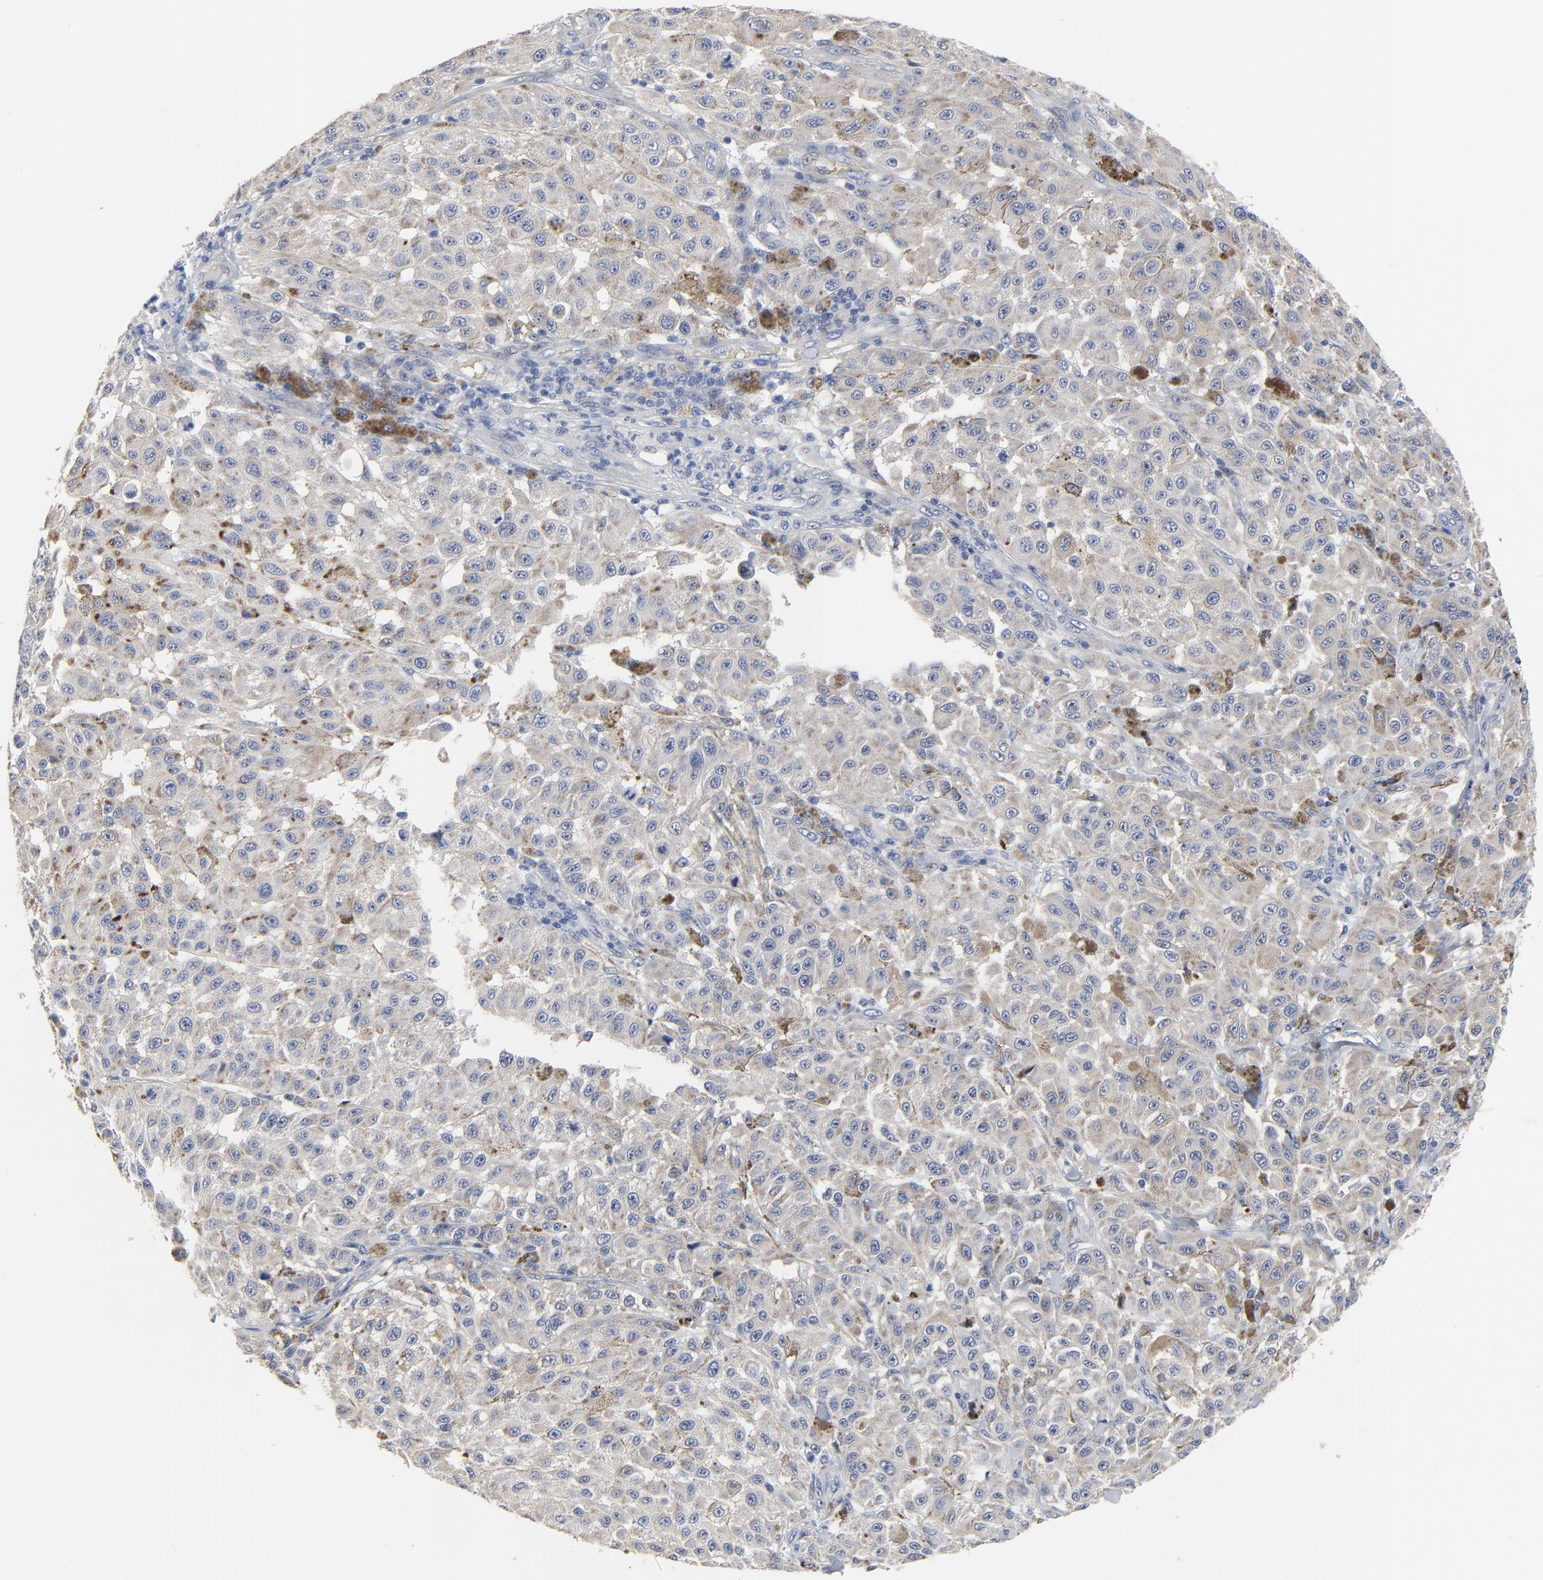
{"staining": {"intensity": "moderate", "quantity": "25%-75%", "location": "cytoplasmic/membranous"}, "tissue": "melanoma", "cell_type": "Tumor cells", "image_type": "cancer", "snomed": [{"axis": "morphology", "description": "Malignant melanoma, NOS"}, {"axis": "topography", "description": "Skin"}], "caption": "Moderate cytoplasmic/membranous expression for a protein is seen in approximately 25%-75% of tumor cells of malignant melanoma using immunohistochemistry (IHC).", "gene": "DHRSX", "patient": {"sex": "female", "age": 64}}